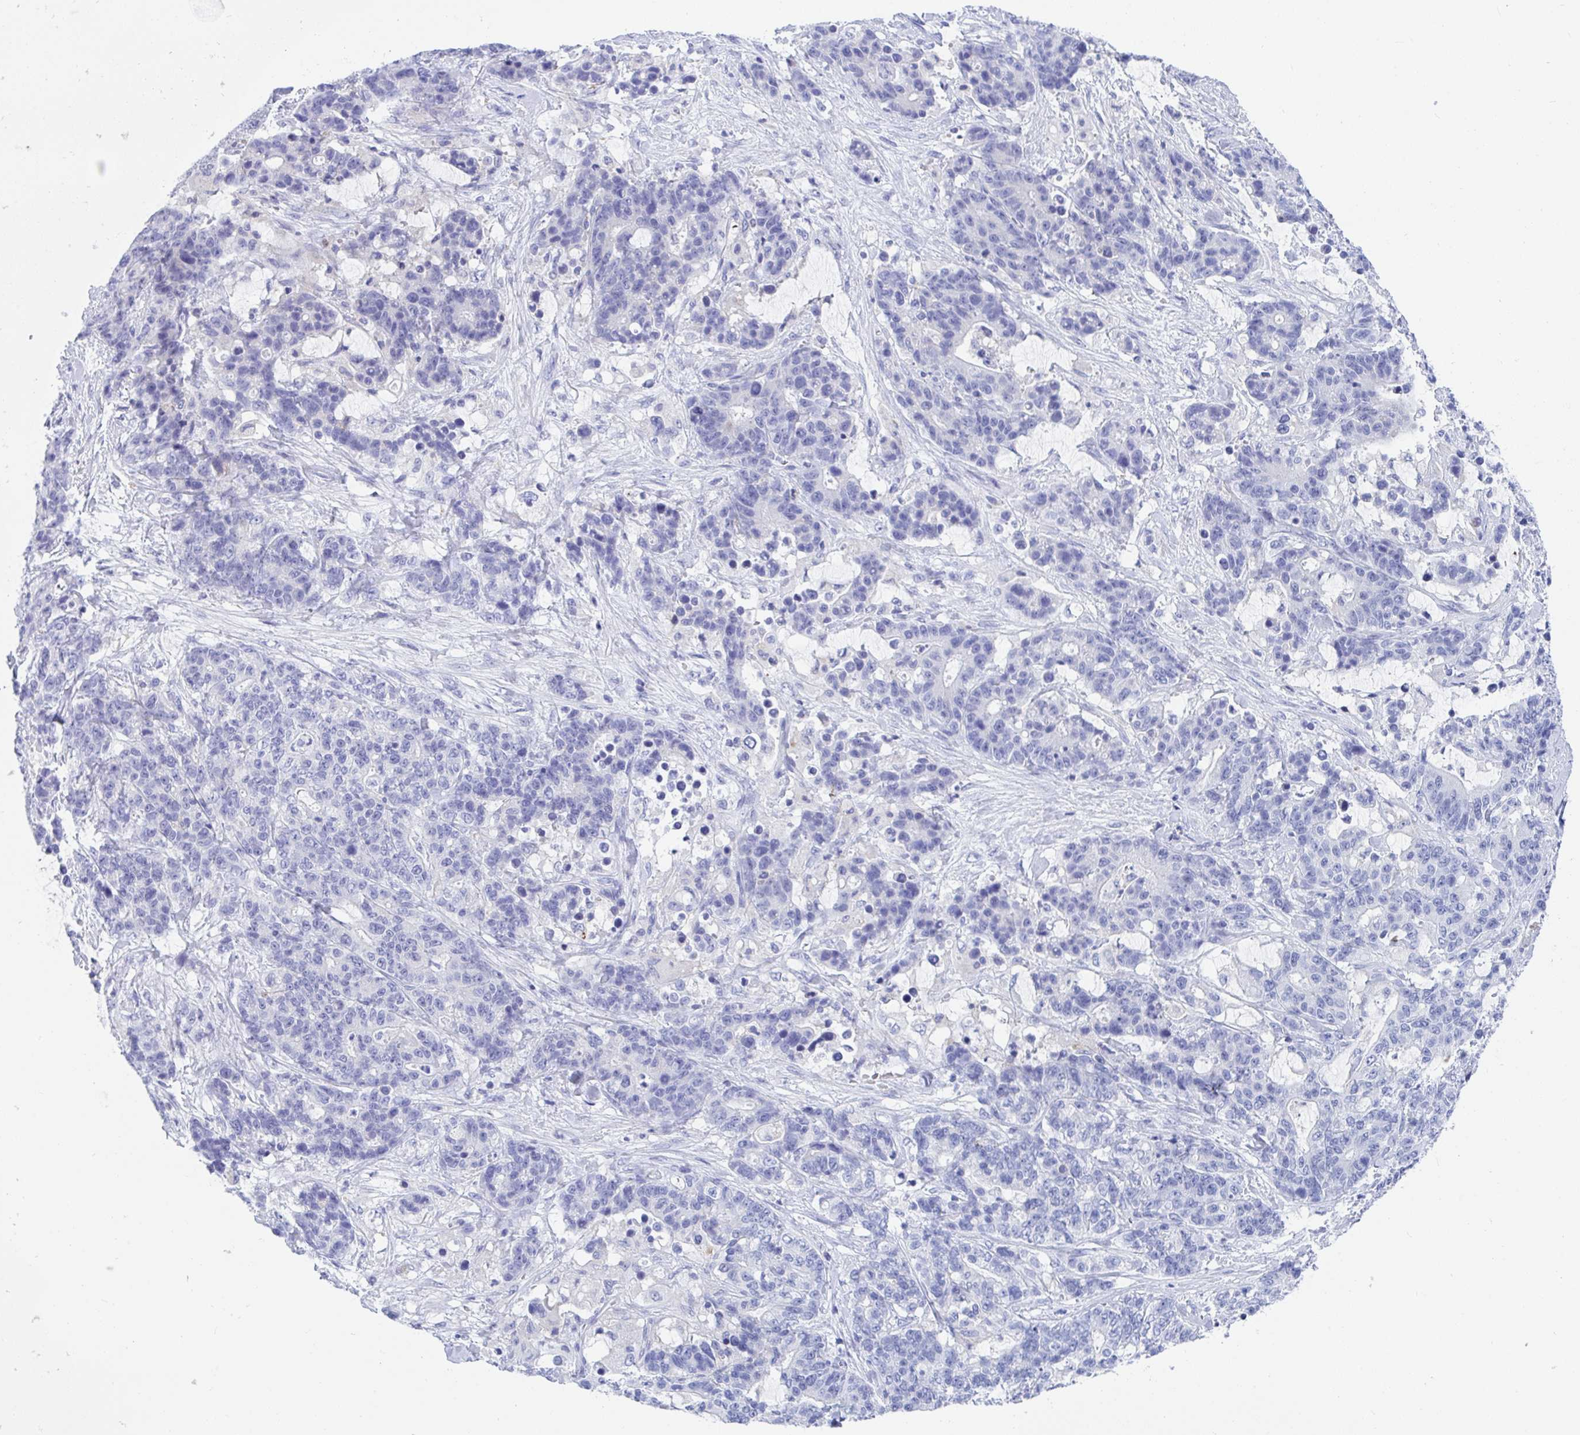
{"staining": {"intensity": "negative", "quantity": "none", "location": "none"}, "tissue": "stomach cancer", "cell_type": "Tumor cells", "image_type": "cancer", "snomed": [{"axis": "morphology", "description": "Normal tissue, NOS"}, {"axis": "morphology", "description": "Adenocarcinoma, NOS"}, {"axis": "topography", "description": "Stomach"}], "caption": "An image of stomach cancer stained for a protein reveals no brown staining in tumor cells. (IHC, brightfield microscopy, high magnification).", "gene": "FRMD3", "patient": {"sex": "female", "age": 64}}